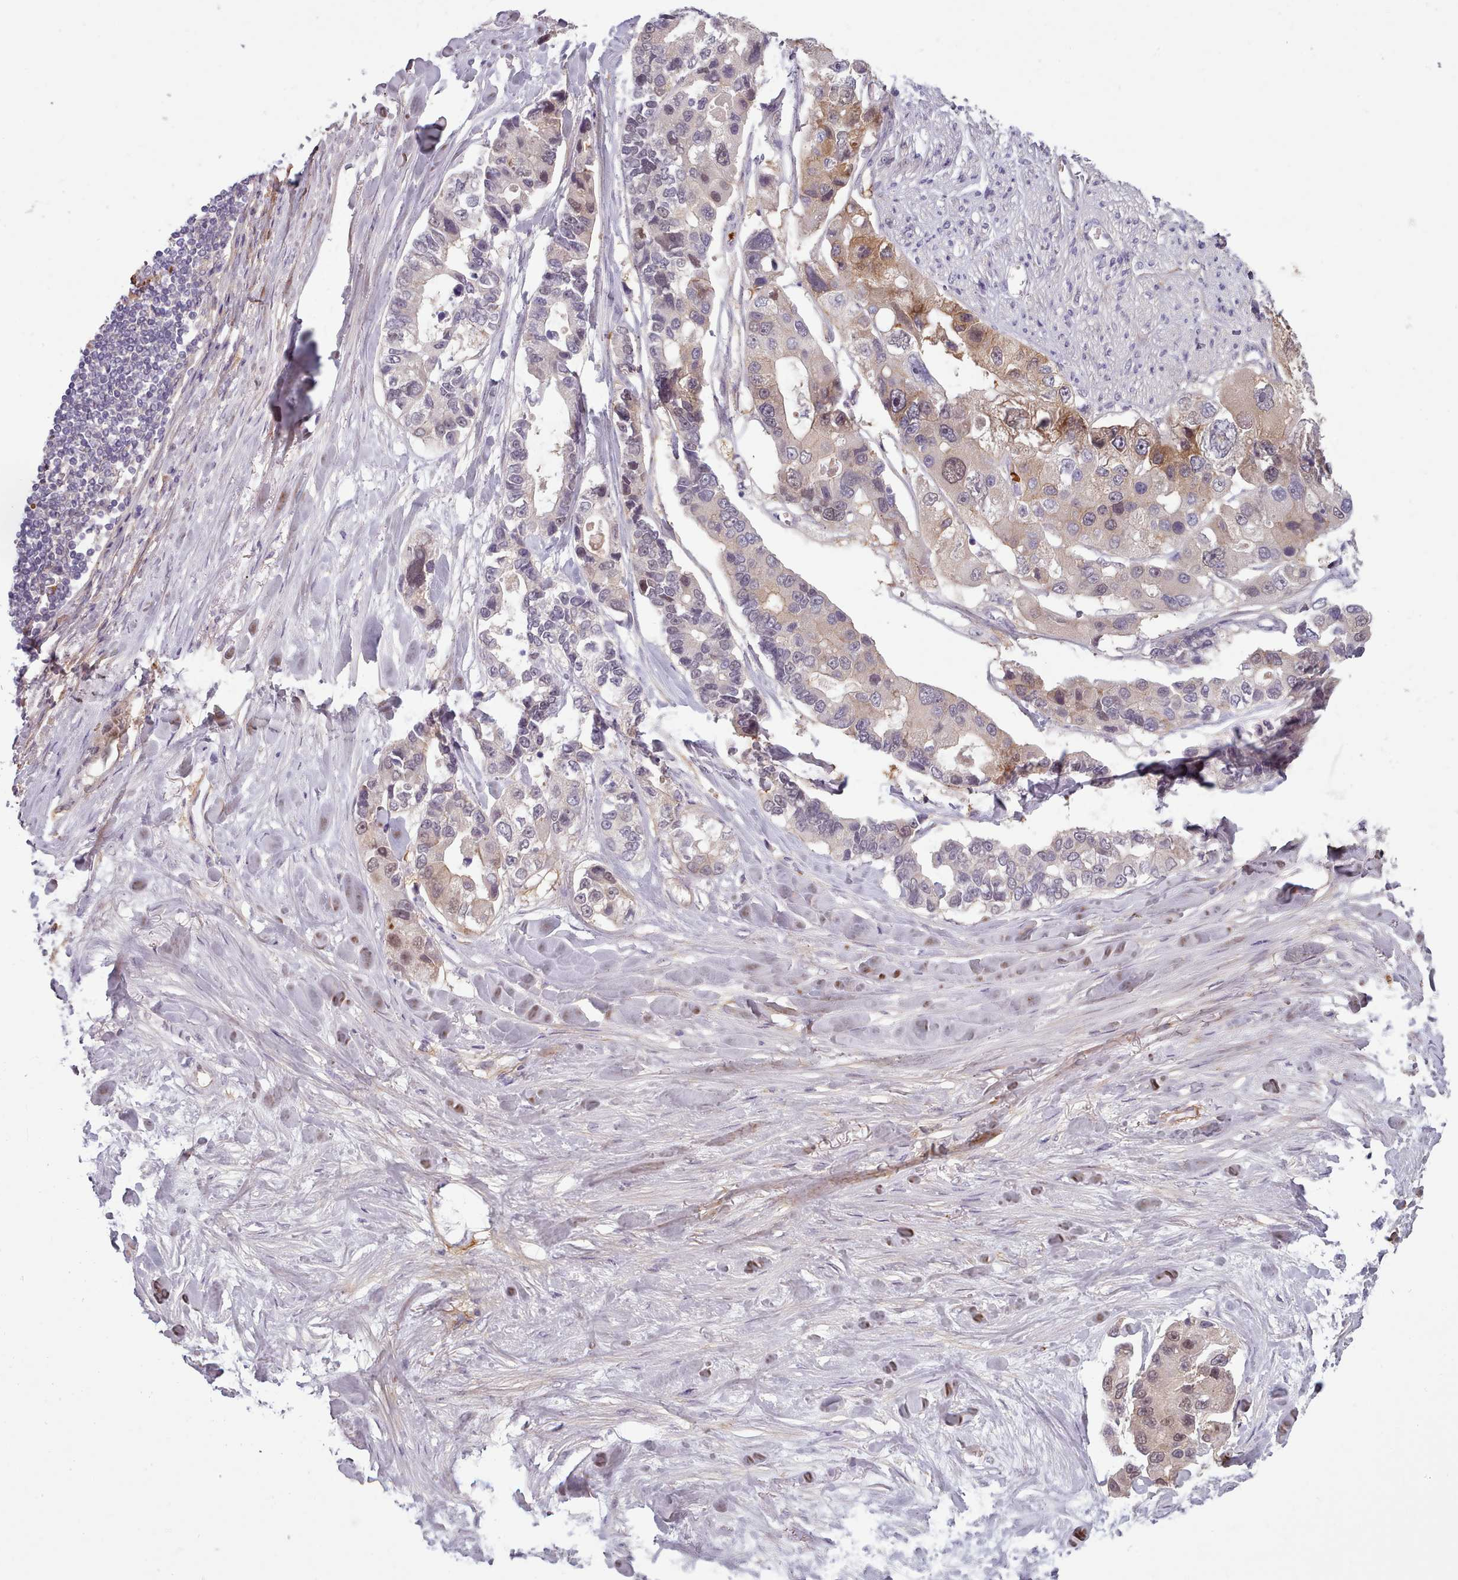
{"staining": {"intensity": "moderate", "quantity": "25%-75%", "location": "cytoplasmic/membranous,nuclear"}, "tissue": "lung cancer", "cell_type": "Tumor cells", "image_type": "cancer", "snomed": [{"axis": "morphology", "description": "Adenocarcinoma, NOS"}, {"axis": "topography", "description": "Lung"}], "caption": "A medium amount of moderate cytoplasmic/membranous and nuclear expression is appreciated in approximately 25%-75% of tumor cells in lung adenocarcinoma tissue.", "gene": "CLNS1A", "patient": {"sex": "female", "age": 54}}